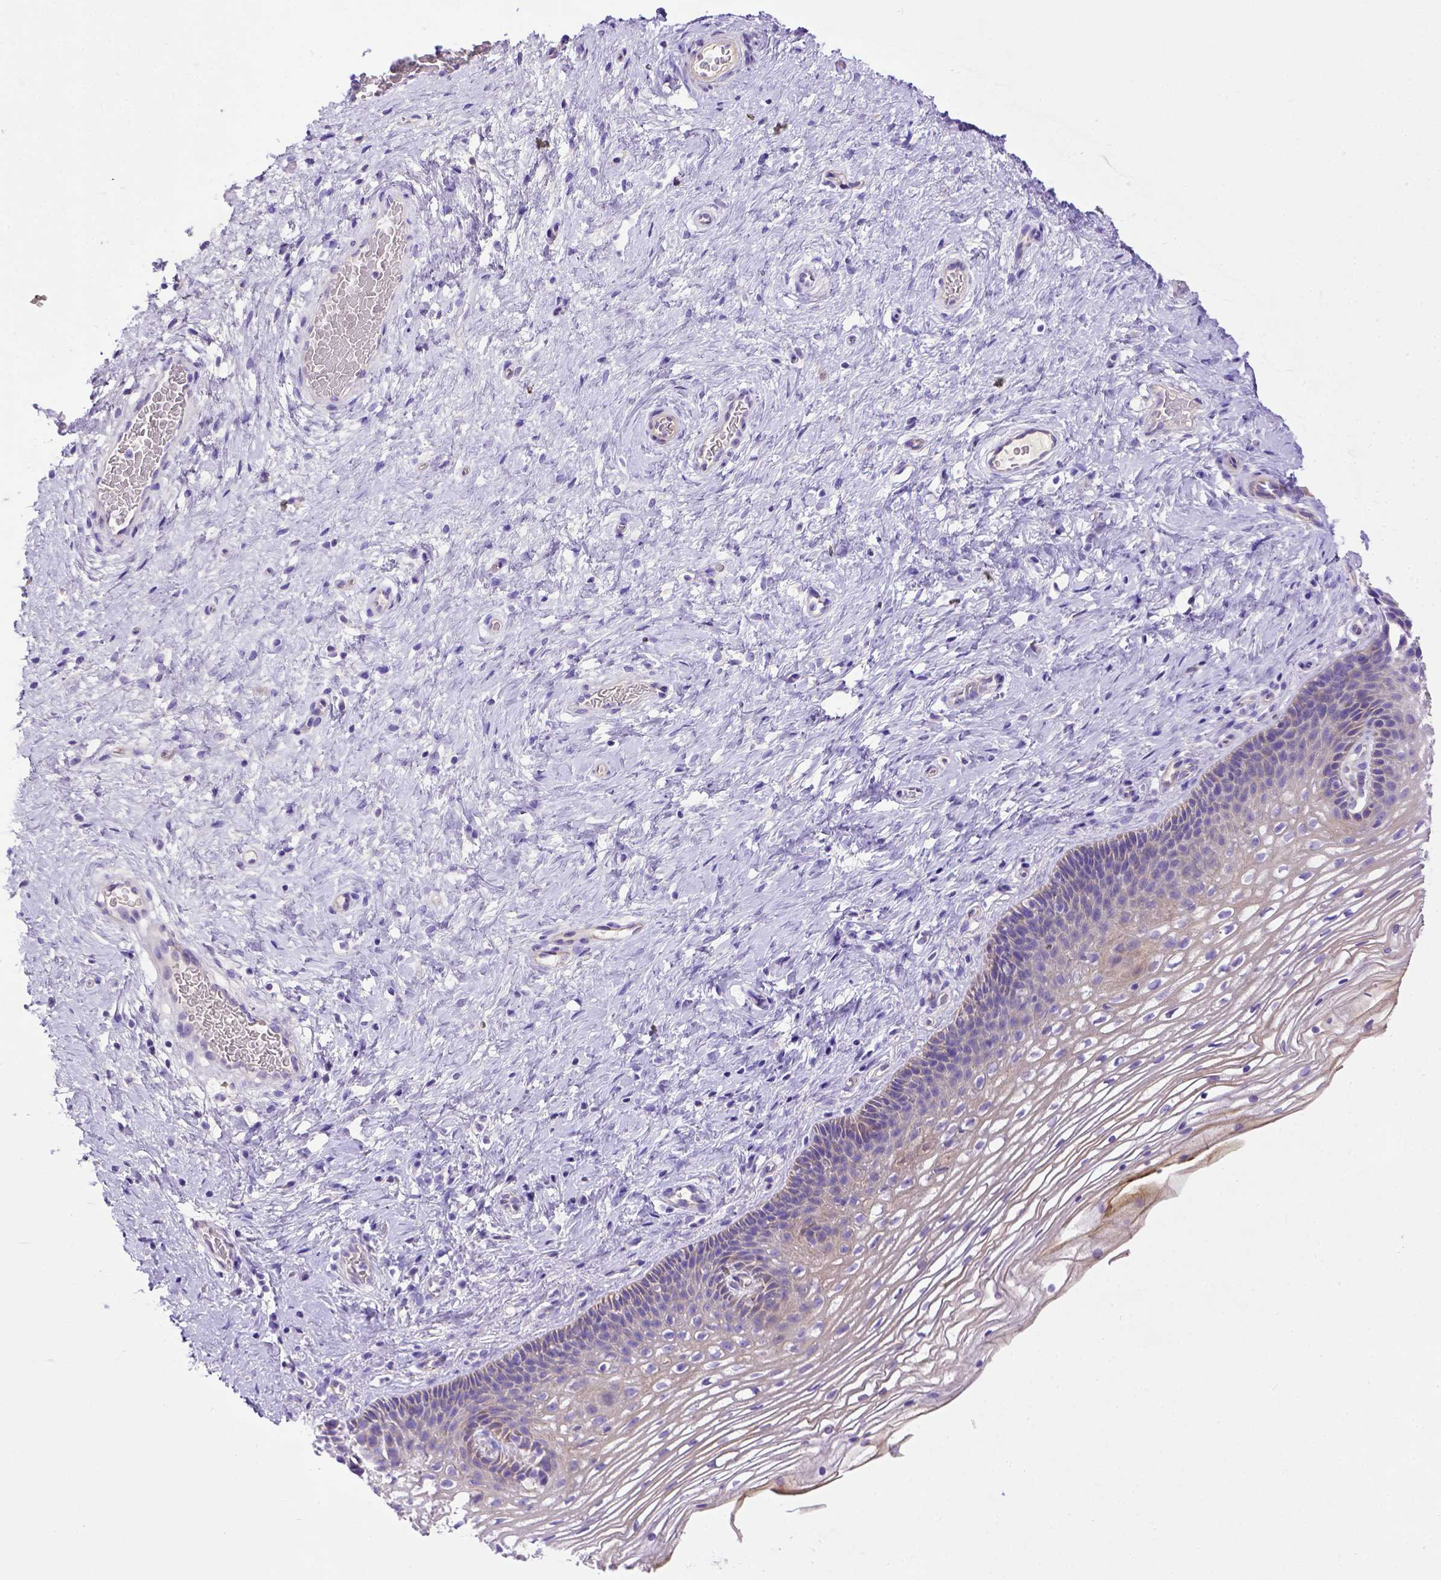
{"staining": {"intensity": "weak", "quantity": "<25%", "location": "cytoplasmic/membranous,nuclear"}, "tissue": "cervix", "cell_type": "Glandular cells", "image_type": "normal", "snomed": [{"axis": "morphology", "description": "Normal tissue, NOS"}, {"axis": "topography", "description": "Cervix"}], "caption": "An IHC image of benign cervix is shown. There is no staining in glandular cells of cervix.", "gene": "LRRC18", "patient": {"sex": "female", "age": 34}}